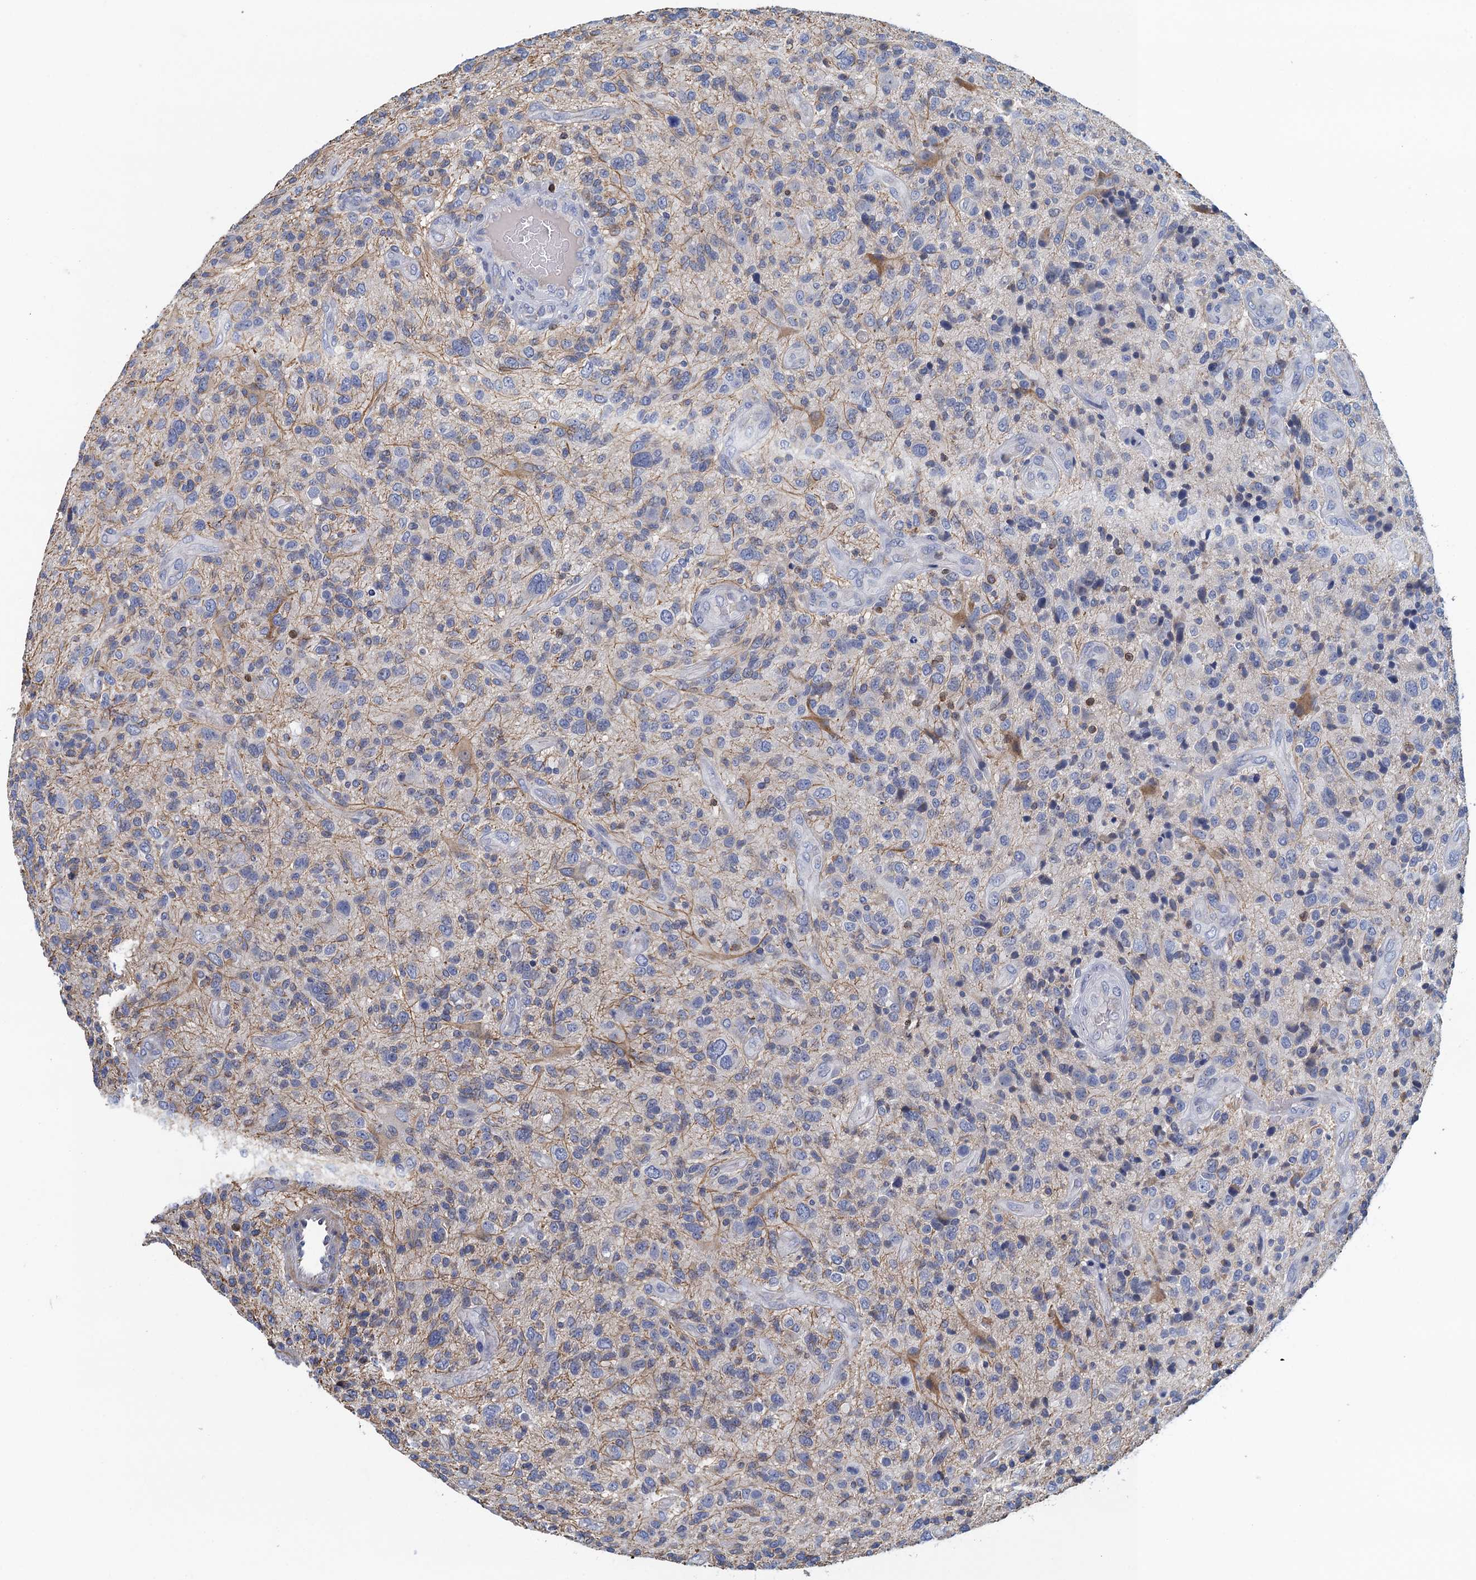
{"staining": {"intensity": "negative", "quantity": "none", "location": "none"}, "tissue": "glioma", "cell_type": "Tumor cells", "image_type": "cancer", "snomed": [{"axis": "morphology", "description": "Glioma, malignant, High grade"}, {"axis": "topography", "description": "Brain"}], "caption": "Glioma stained for a protein using immunohistochemistry (IHC) displays no staining tumor cells.", "gene": "TRAF3IP3", "patient": {"sex": "male", "age": 47}}